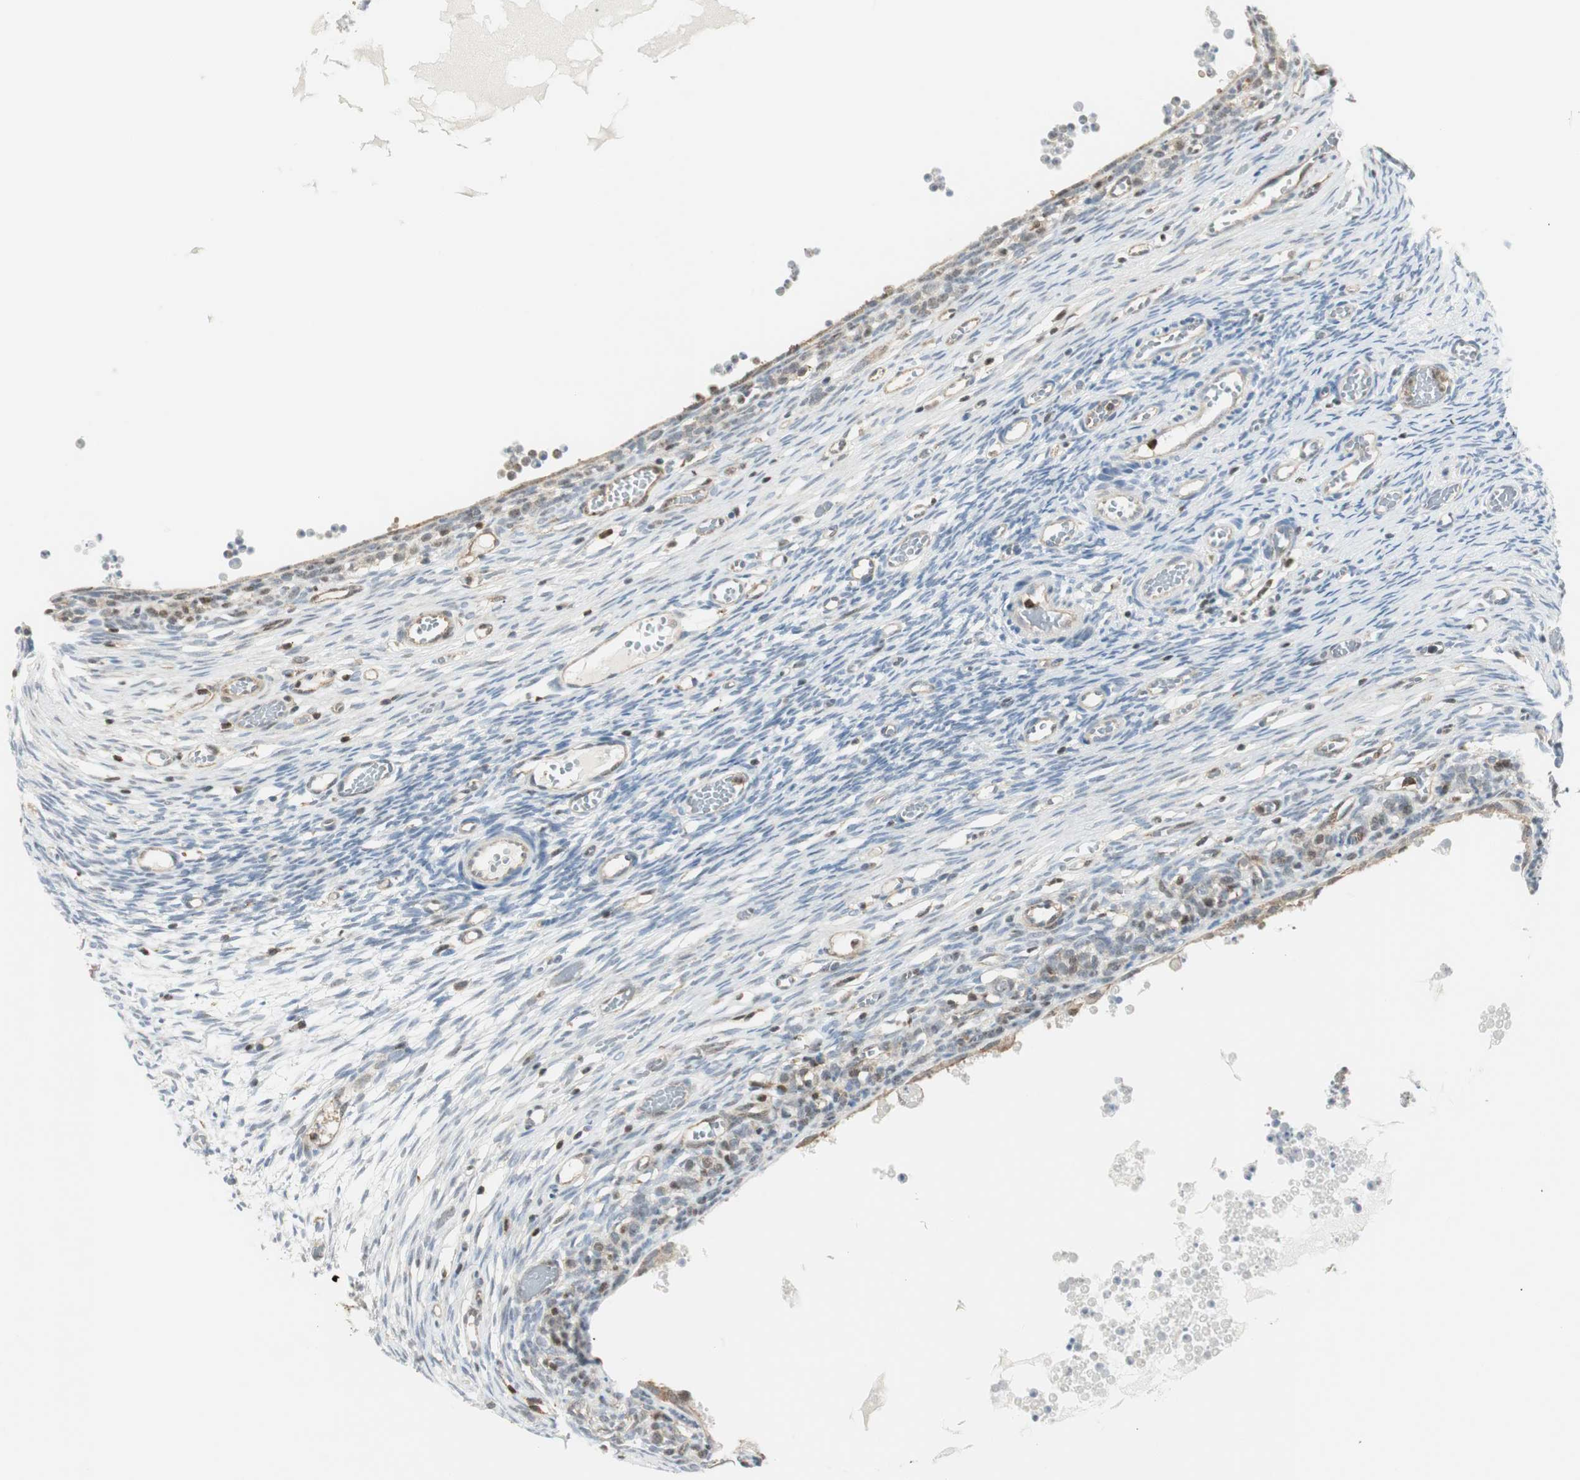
{"staining": {"intensity": "negative", "quantity": "none", "location": "none"}, "tissue": "ovary", "cell_type": "Ovarian stroma cells", "image_type": "normal", "snomed": [{"axis": "morphology", "description": "Normal tissue, NOS"}, {"axis": "topography", "description": "Ovary"}], "caption": "High magnification brightfield microscopy of benign ovary stained with DAB (brown) and counterstained with hematoxylin (blue): ovarian stroma cells show no significant staining.", "gene": "PPP1CA", "patient": {"sex": "female", "age": 35}}